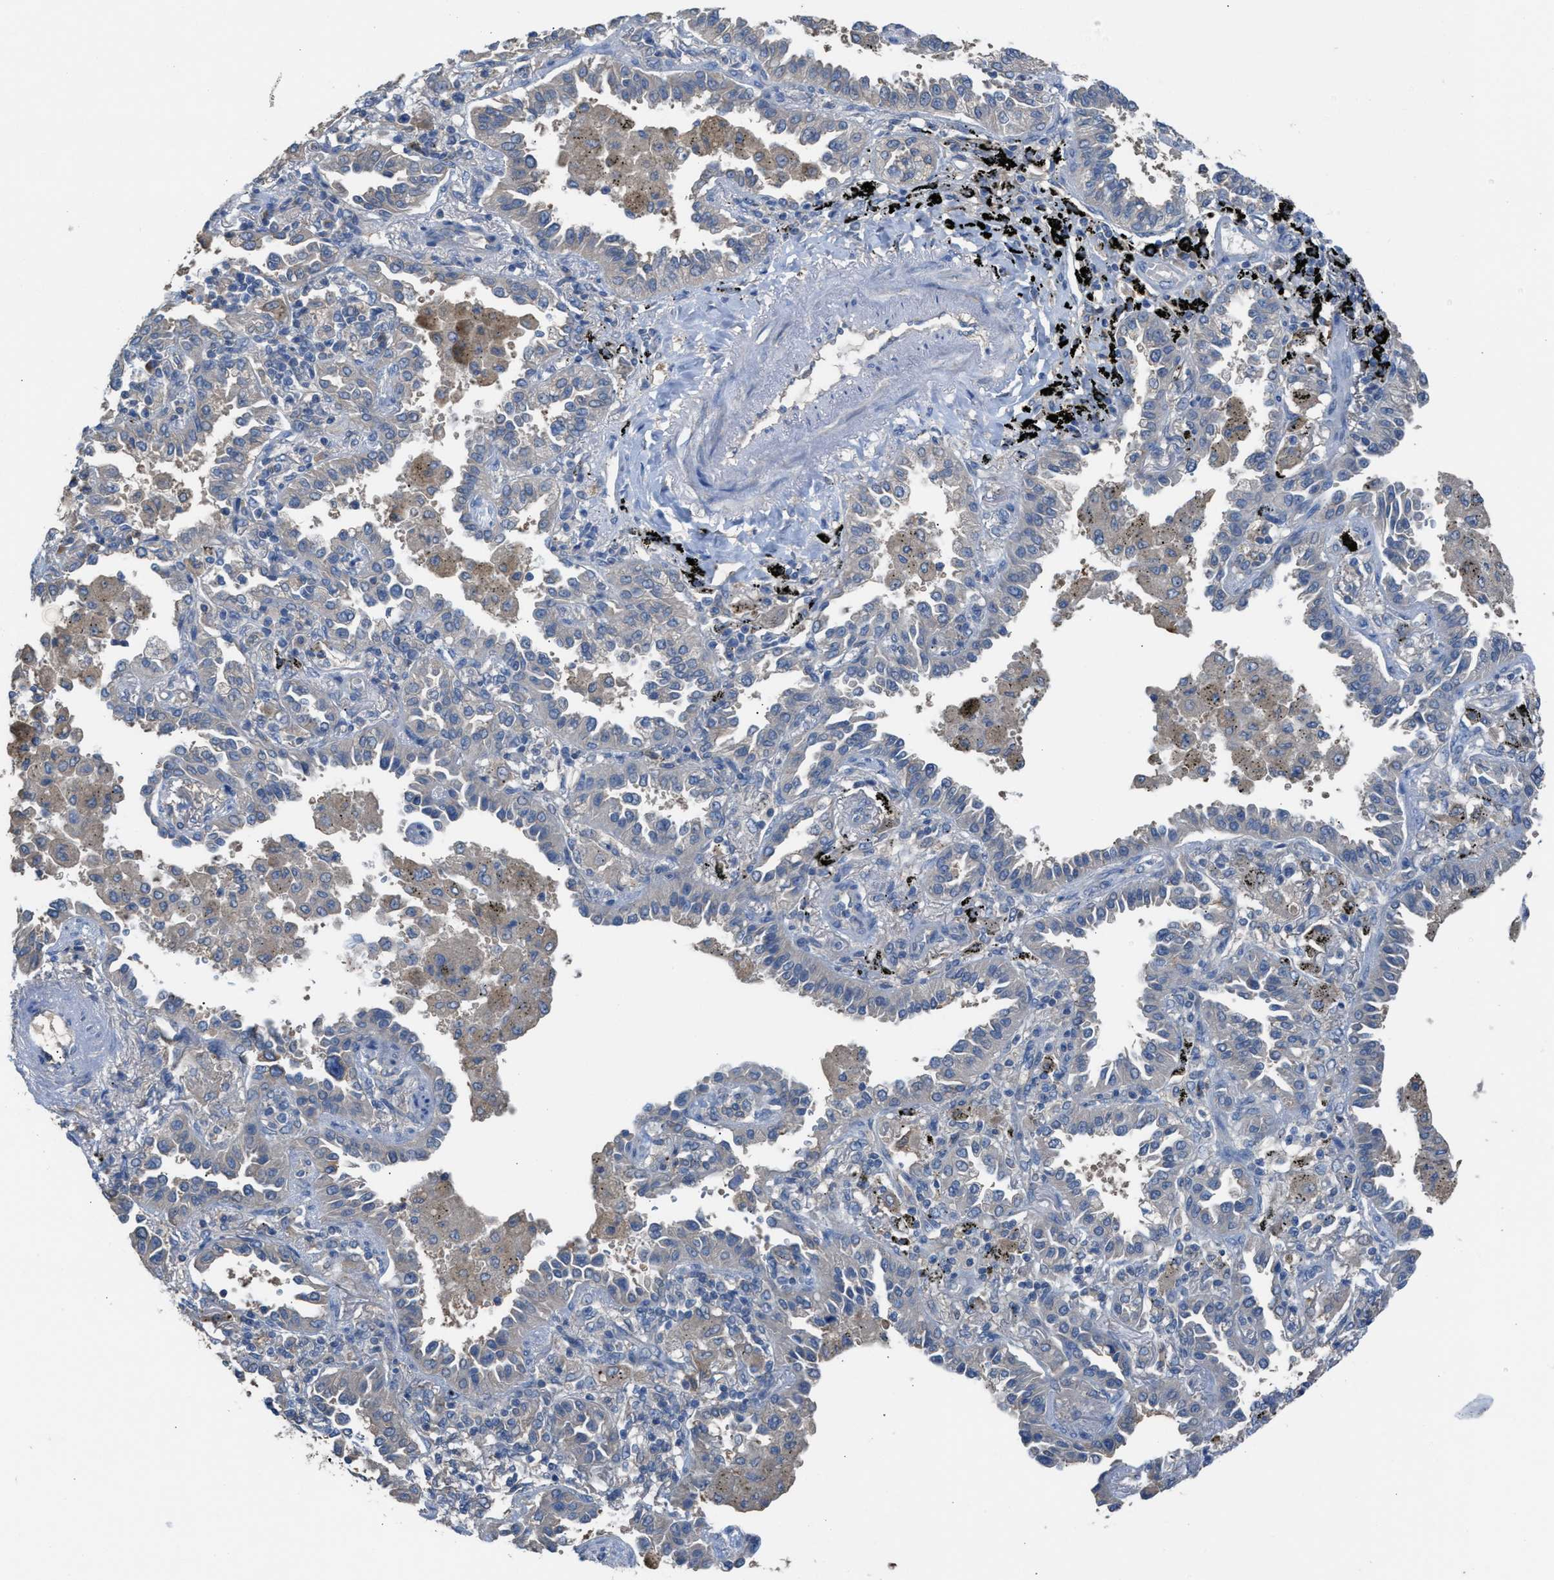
{"staining": {"intensity": "negative", "quantity": "none", "location": "none"}, "tissue": "lung cancer", "cell_type": "Tumor cells", "image_type": "cancer", "snomed": [{"axis": "morphology", "description": "Normal tissue, NOS"}, {"axis": "morphology", "description": "Adenocarcinoma, NOS"}, {"axis": "topography", "description": "Lung"}], "caption": "Immunohistochemistry (IHC) of human lung adenocarcinoma displays no staining in tumor cells. Nuclei are stained in blue.", "gene": "NQO2", "patient": {"sex": "male", "age": 59}}